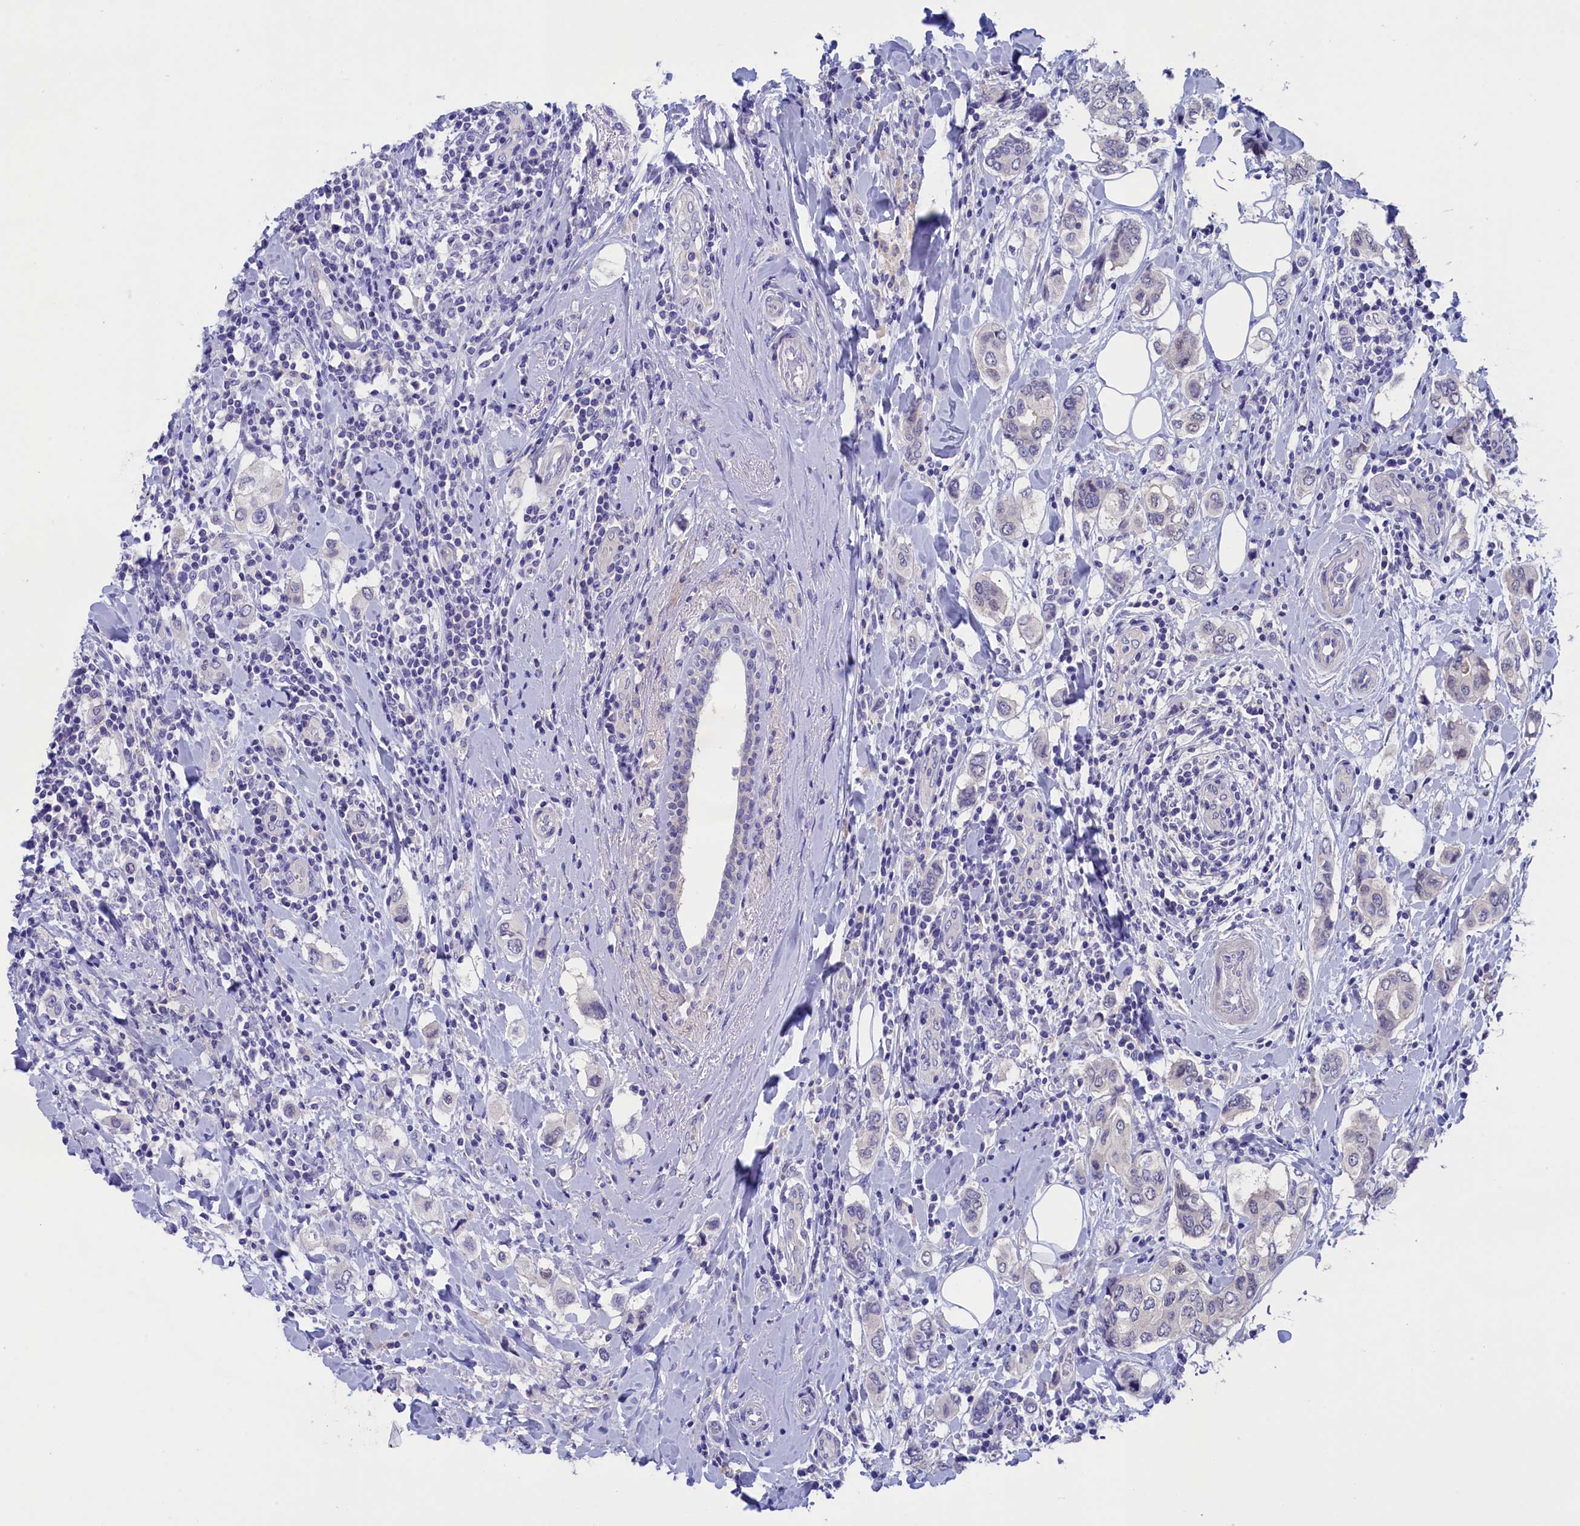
{"staining": {"intensity": "negative", "quantity": "none", "location": "none"}, "tissue": "breast cancer", "cell_type": "Tumor cells", "image_type": "cancer", "snomed": [{"axis": "morphology", "description": "Lobular carcinoma"}, {"axis": "topography", "description": "Breast"}], "caption": "Immunohistochemistry photomicrograph of neoplastic tissue: human breast lobular carcinoma stained with DAB (3,3'-diaminobenzidine) shows no significant protein expression in tumor cells. (DAB immunohistochemistry (IHC) with hematoxylin counter stain).", "gene": "VPS35L", "patient": {"sex": "female", "age": 51}}